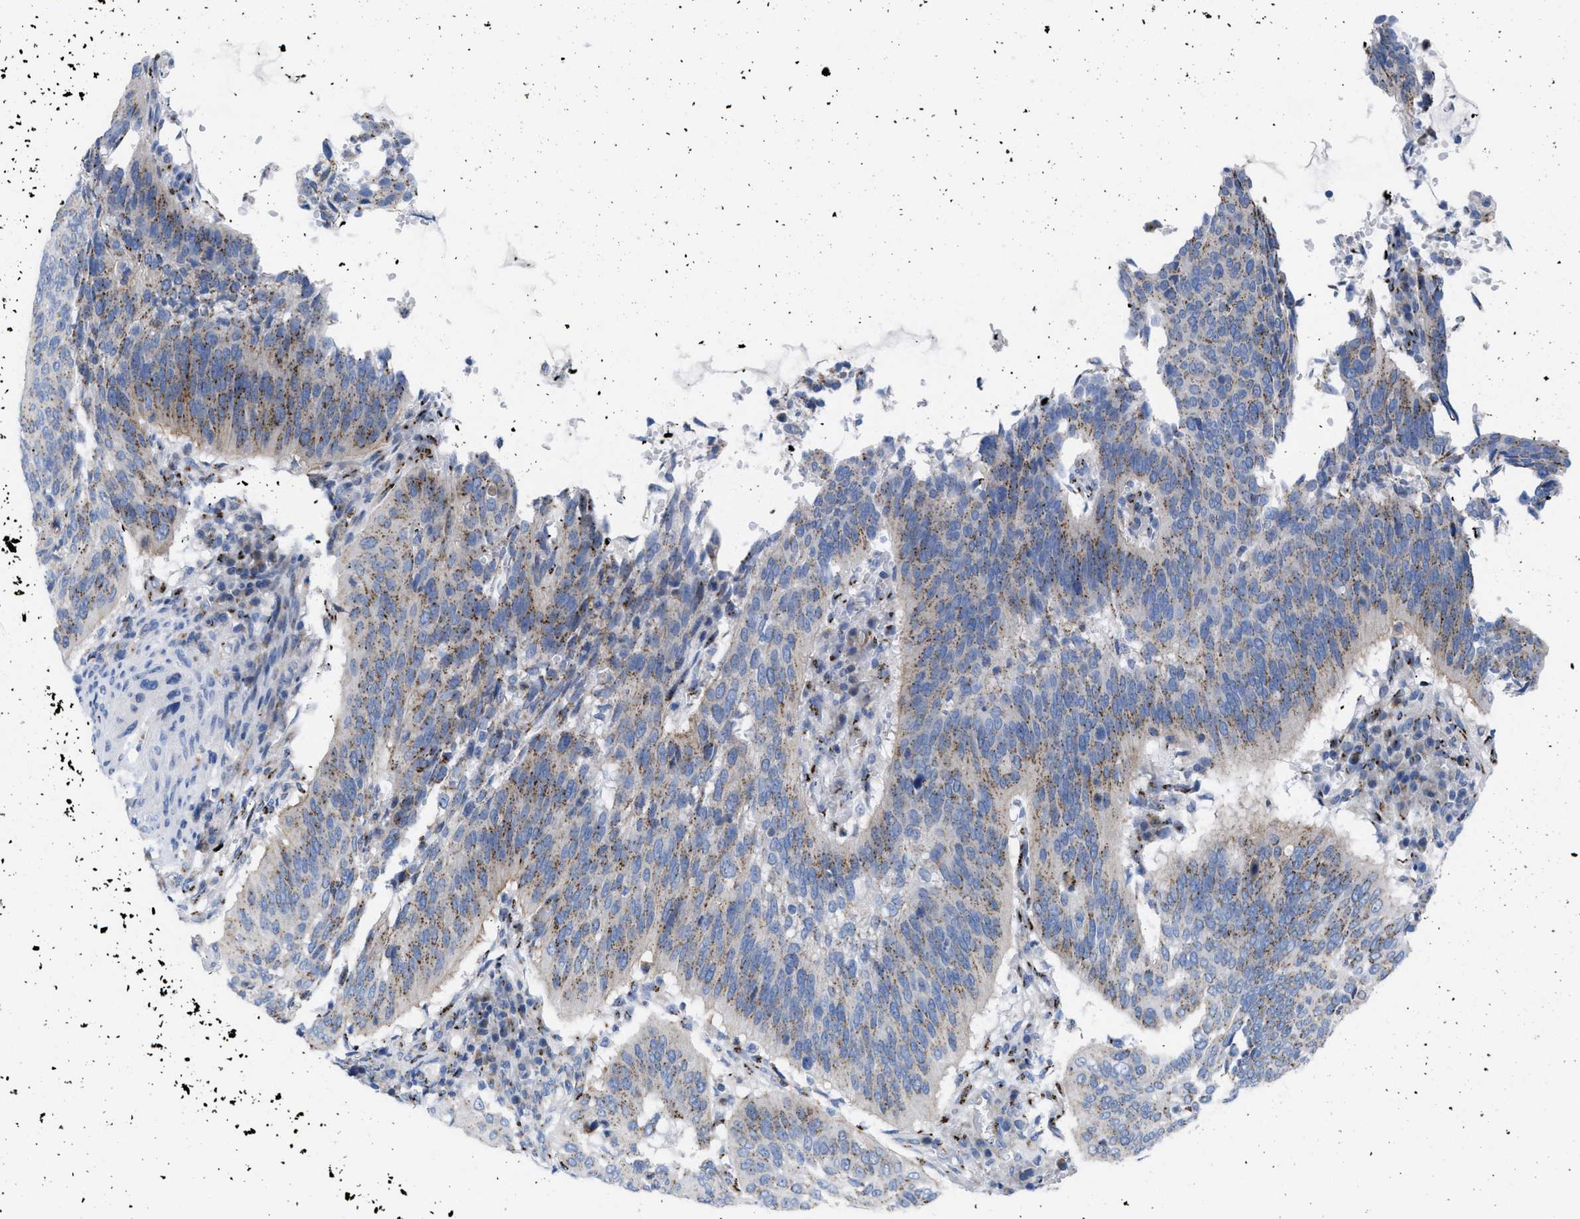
{"staining": {"intensity": "moderate", "quantity": ">75%", "location": "cytoplasmic/membranous"}, "tissue": "cervical cancer", "cell_type": "Tumor cells", "image_type": "cancer", "snomed": [{"axis": "morphology", "description": "Normal tissue, NOS"}, {"axis": "morphology", "description": "Squamous cell carcinoma, NOS"}, {"axis": "topography", "description": "Cervix"}], "caption": "A brown stain labels moderate cytoplasmic/membranous positivity of a protein in human squamous cell carcinoma (cervical) tumor cells.", "gene": "TMEM17", "patient": {"sex": "female", "age": 39}}